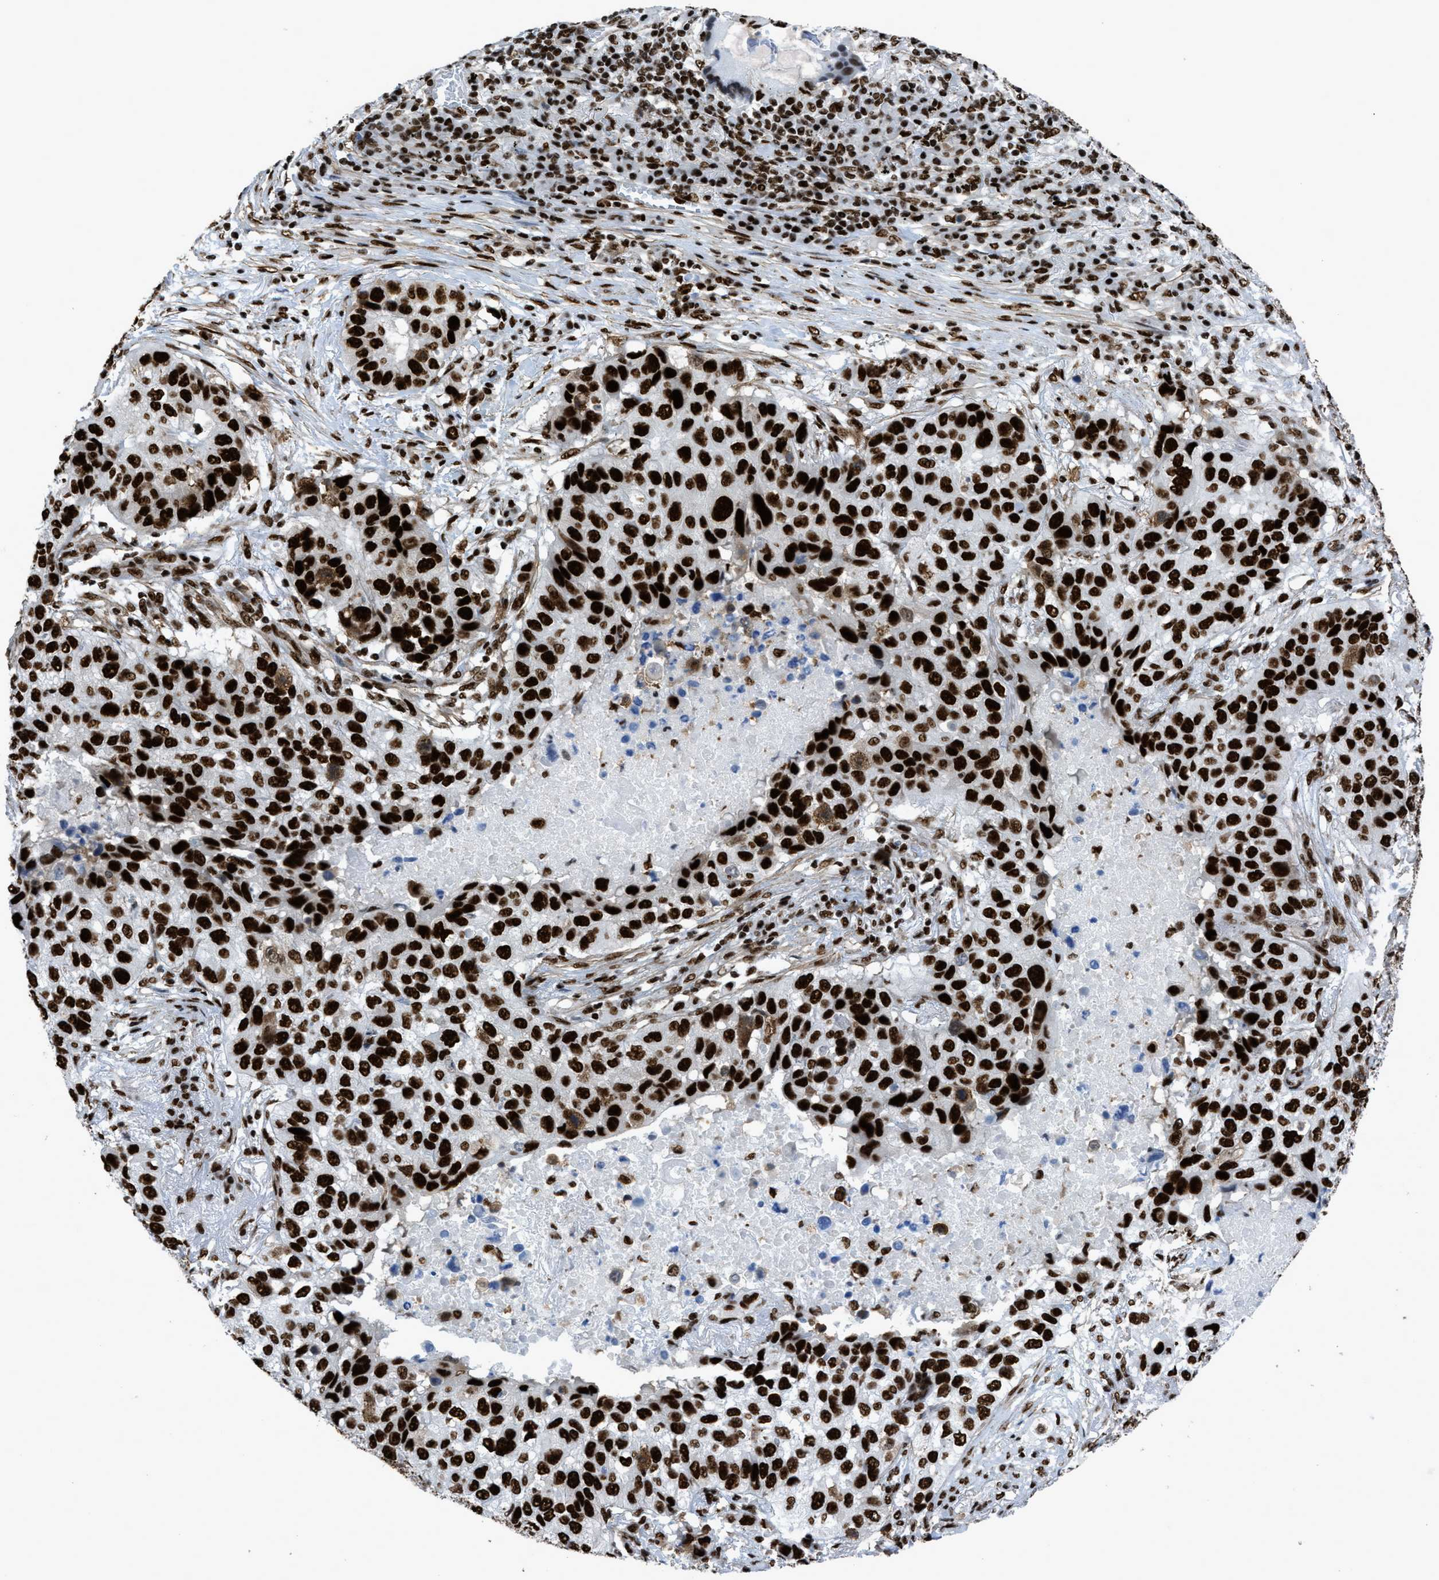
{"staining": {"intensity": "strong", "quantity": ">75%", "location": "nuclear"}, "tissue": "lung cancer", "cell_type": "Tumor cells", "image_type": "cancer", "snomed": [{"axis": "morphology", "description": "Squamous cell carcinoma, NOS"}, {"axis": "topography", "description": "Lung"}], "caption": "Brown immunohistochemical staining in lung cancer demonstrates strong nuclear staining in approximately >75% of tumor cells.", "gene": "ZNF207", "patient": {"sex": "male", "age": 57}}